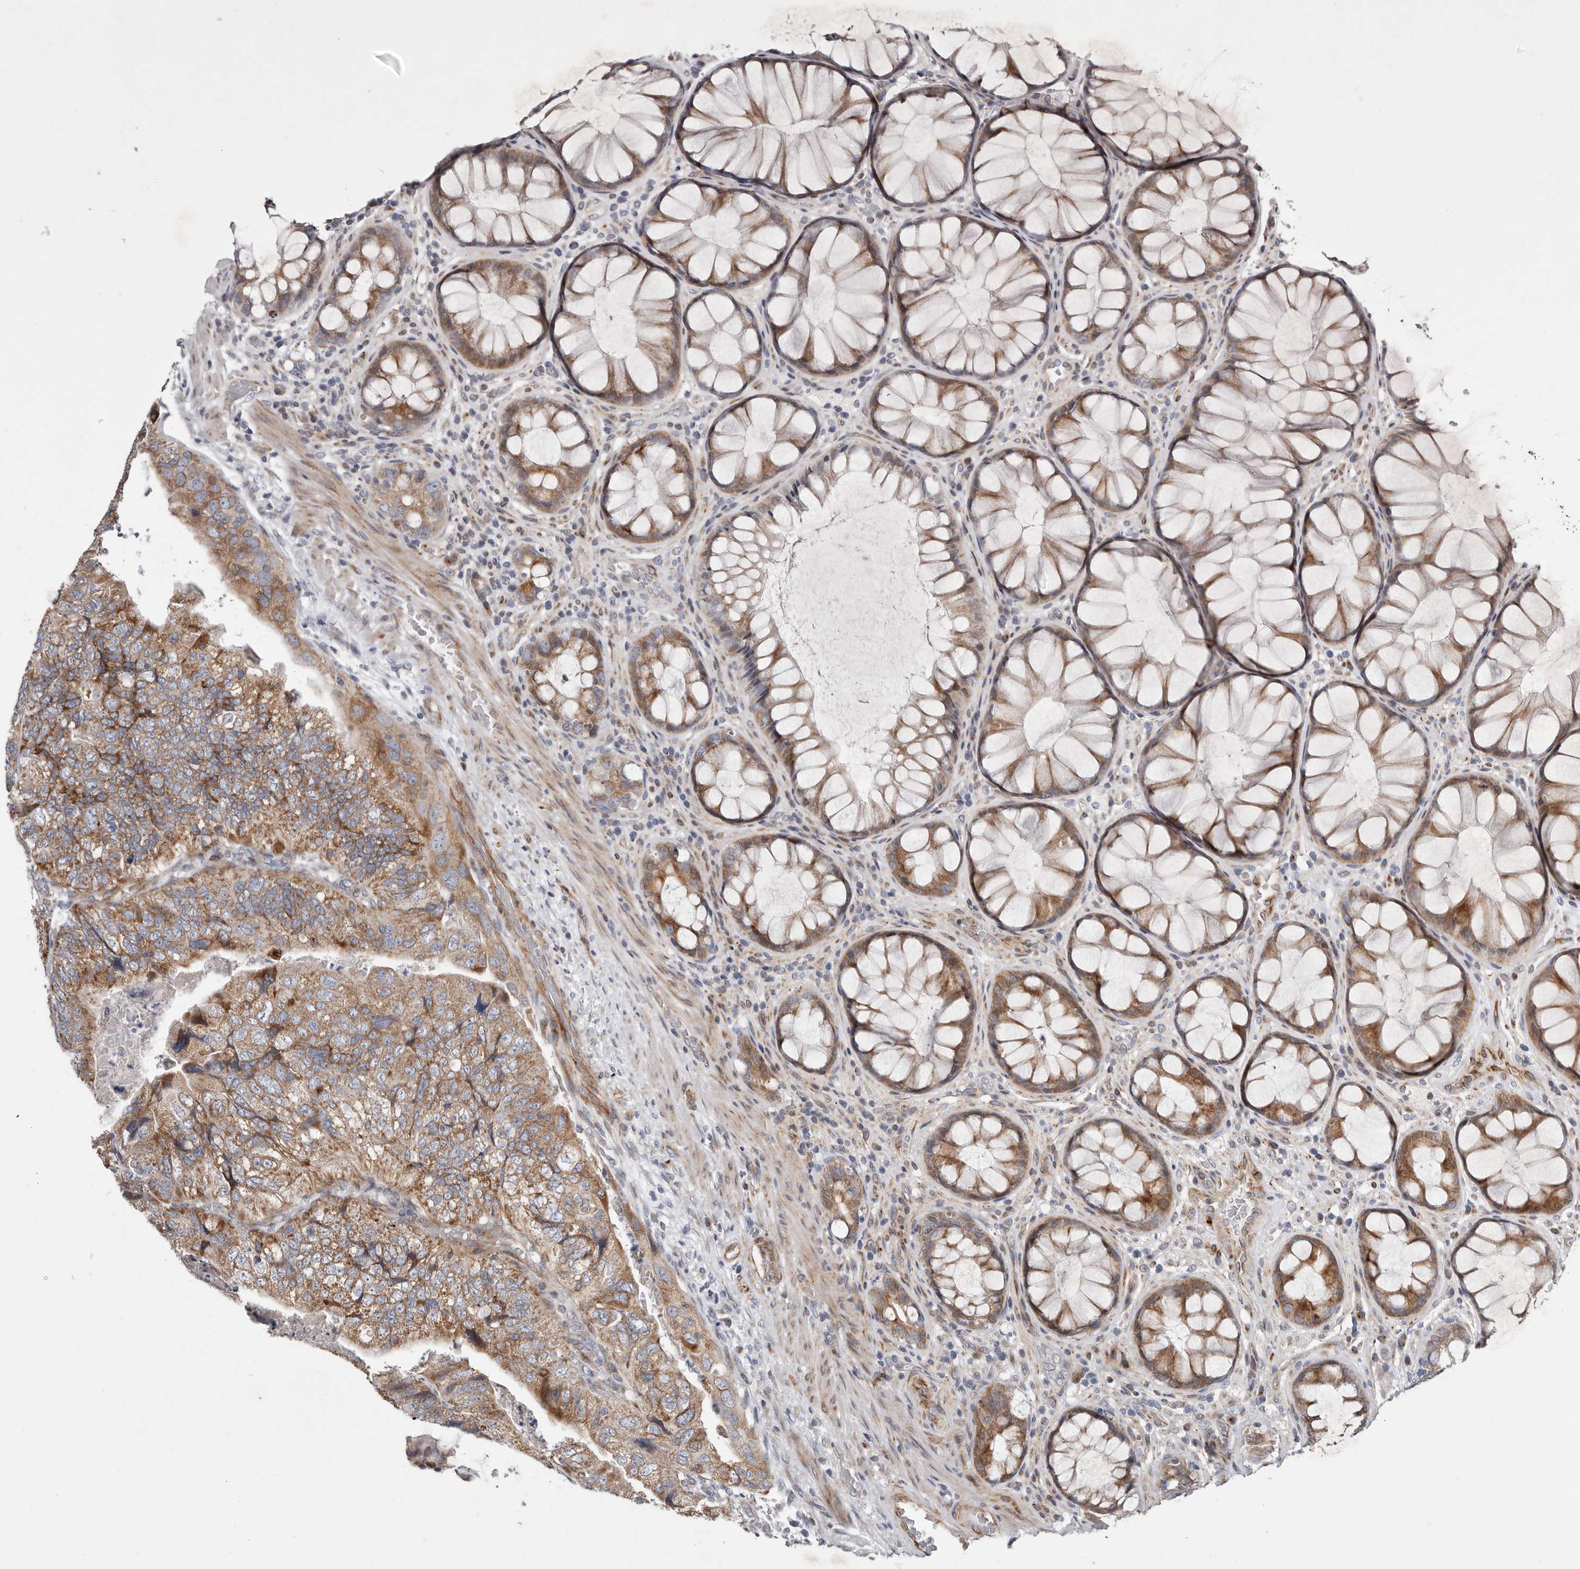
{"staining": {"intensity": "moderate", "quantity": ">75%", "location": "cytoplasmic/membranous"}, "tissue": "colorectal cancer", "cell_type": "Tumor cells", "image_type": "cancer", "snomed": [{"axis": "morphology", "description": "Adenocarcinoma, NOS"}, {"axis": "topography", "description": "Rectum"}], "caption": "Protein expression analysis of human colorectal cancer (adenocarcinoma) reveals moderate cytoplasmic/membranous staining in approximately >75% of tumor cells. Using DAB (3,3'-diaminobenzidine) (brown) and hematoxylin (blue) stains, captured at high magnification using brightfield microscopy.", "gene": "TIMM17B", "patient": {"sex": "male", "age": 63}}